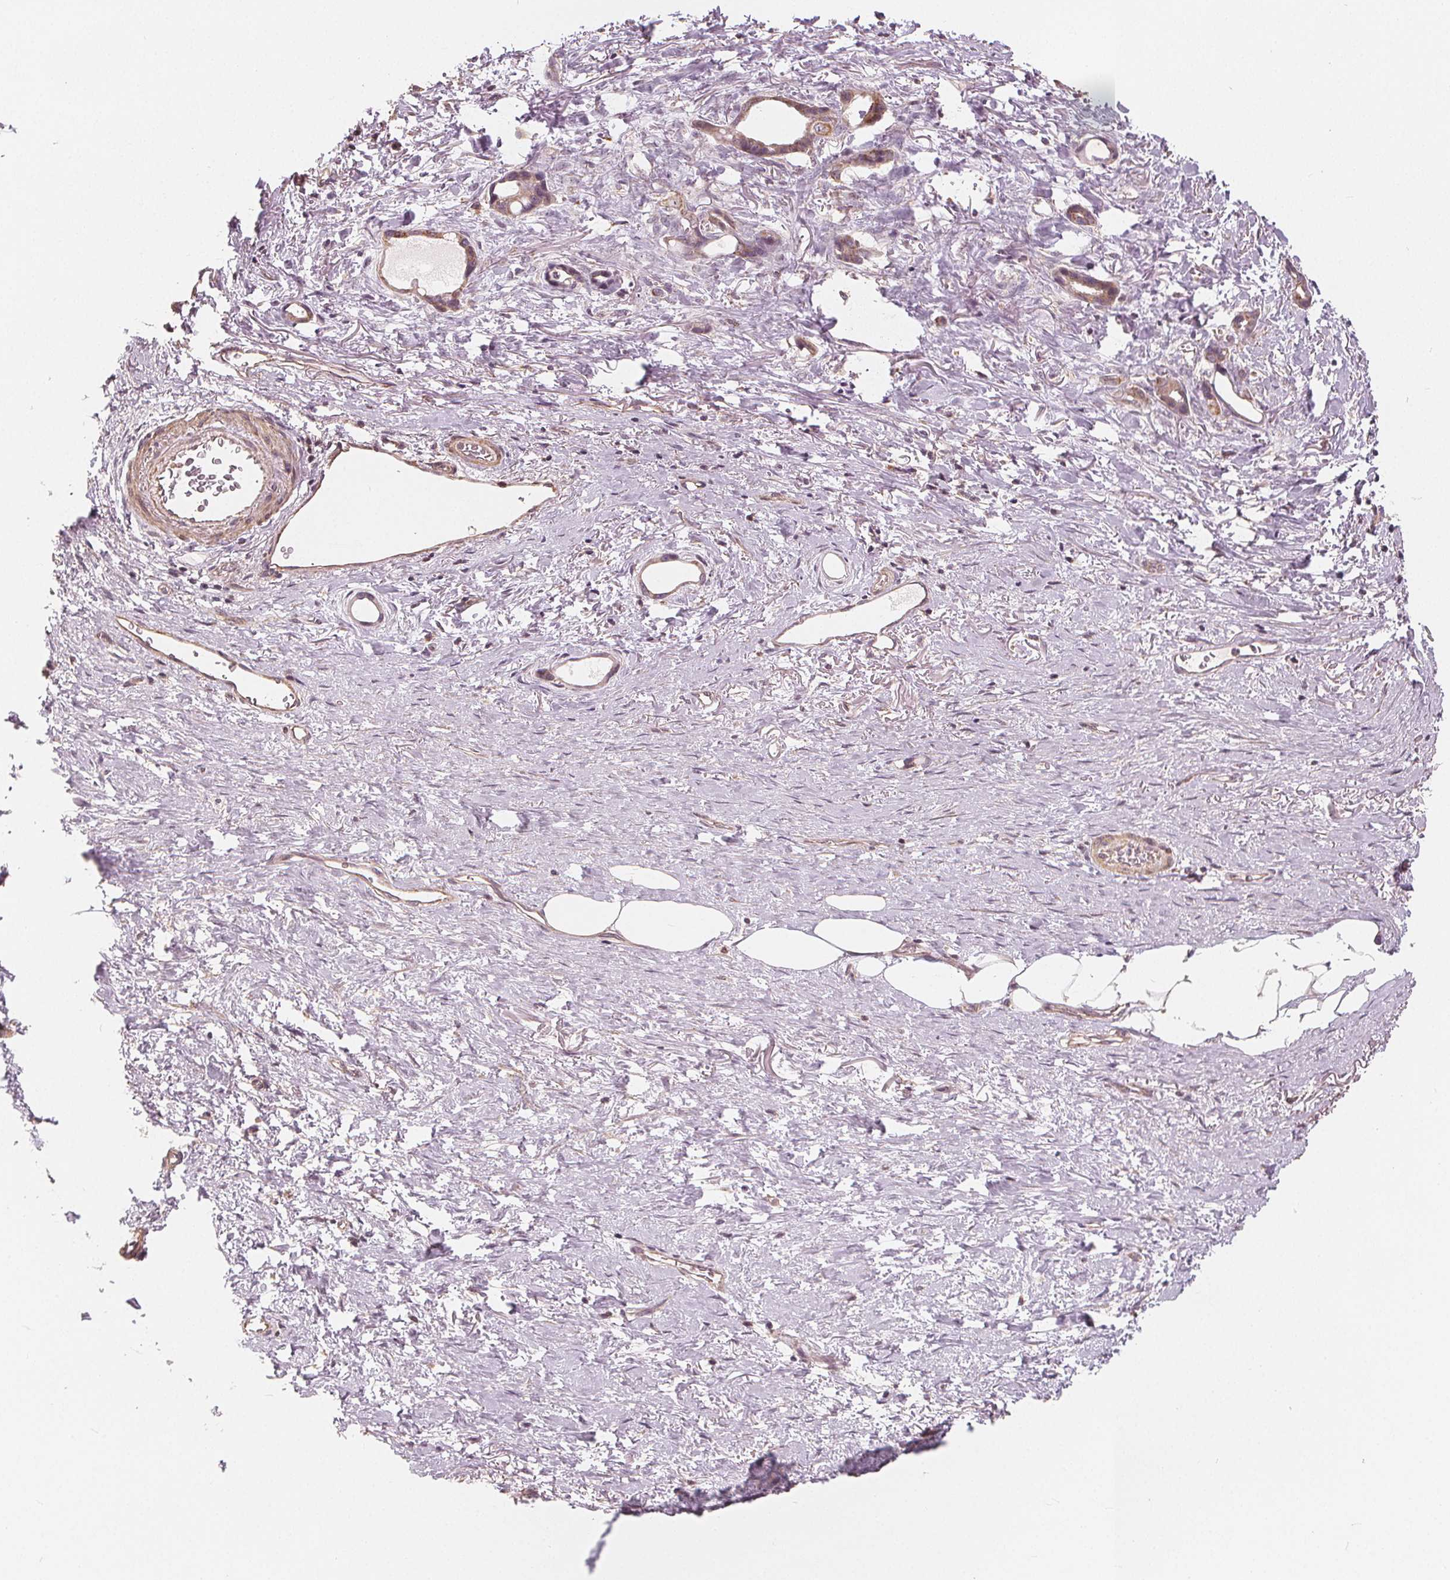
{"staining": {"intensity": "moderate", "quantity": ">75%", "location": "cytoplasmic/membranous"}, "tissue": "stomach cancer", "cell_type": "Tumor cells", "image_type": "cancer", "snomed": [{"axis": "morphology", "description": "Adenocarcinoma, NOS"}, {"axis": "topography", "description": "Stomach, upper"}], "caption": "Stomach cancer (adenocarcinoma) tissue exhibits moderate cytoplasmic/membranous staining in approximately >75% of tumor cells", "gene": "PEX26", "patient": {"sex": "male", "age": 62}}